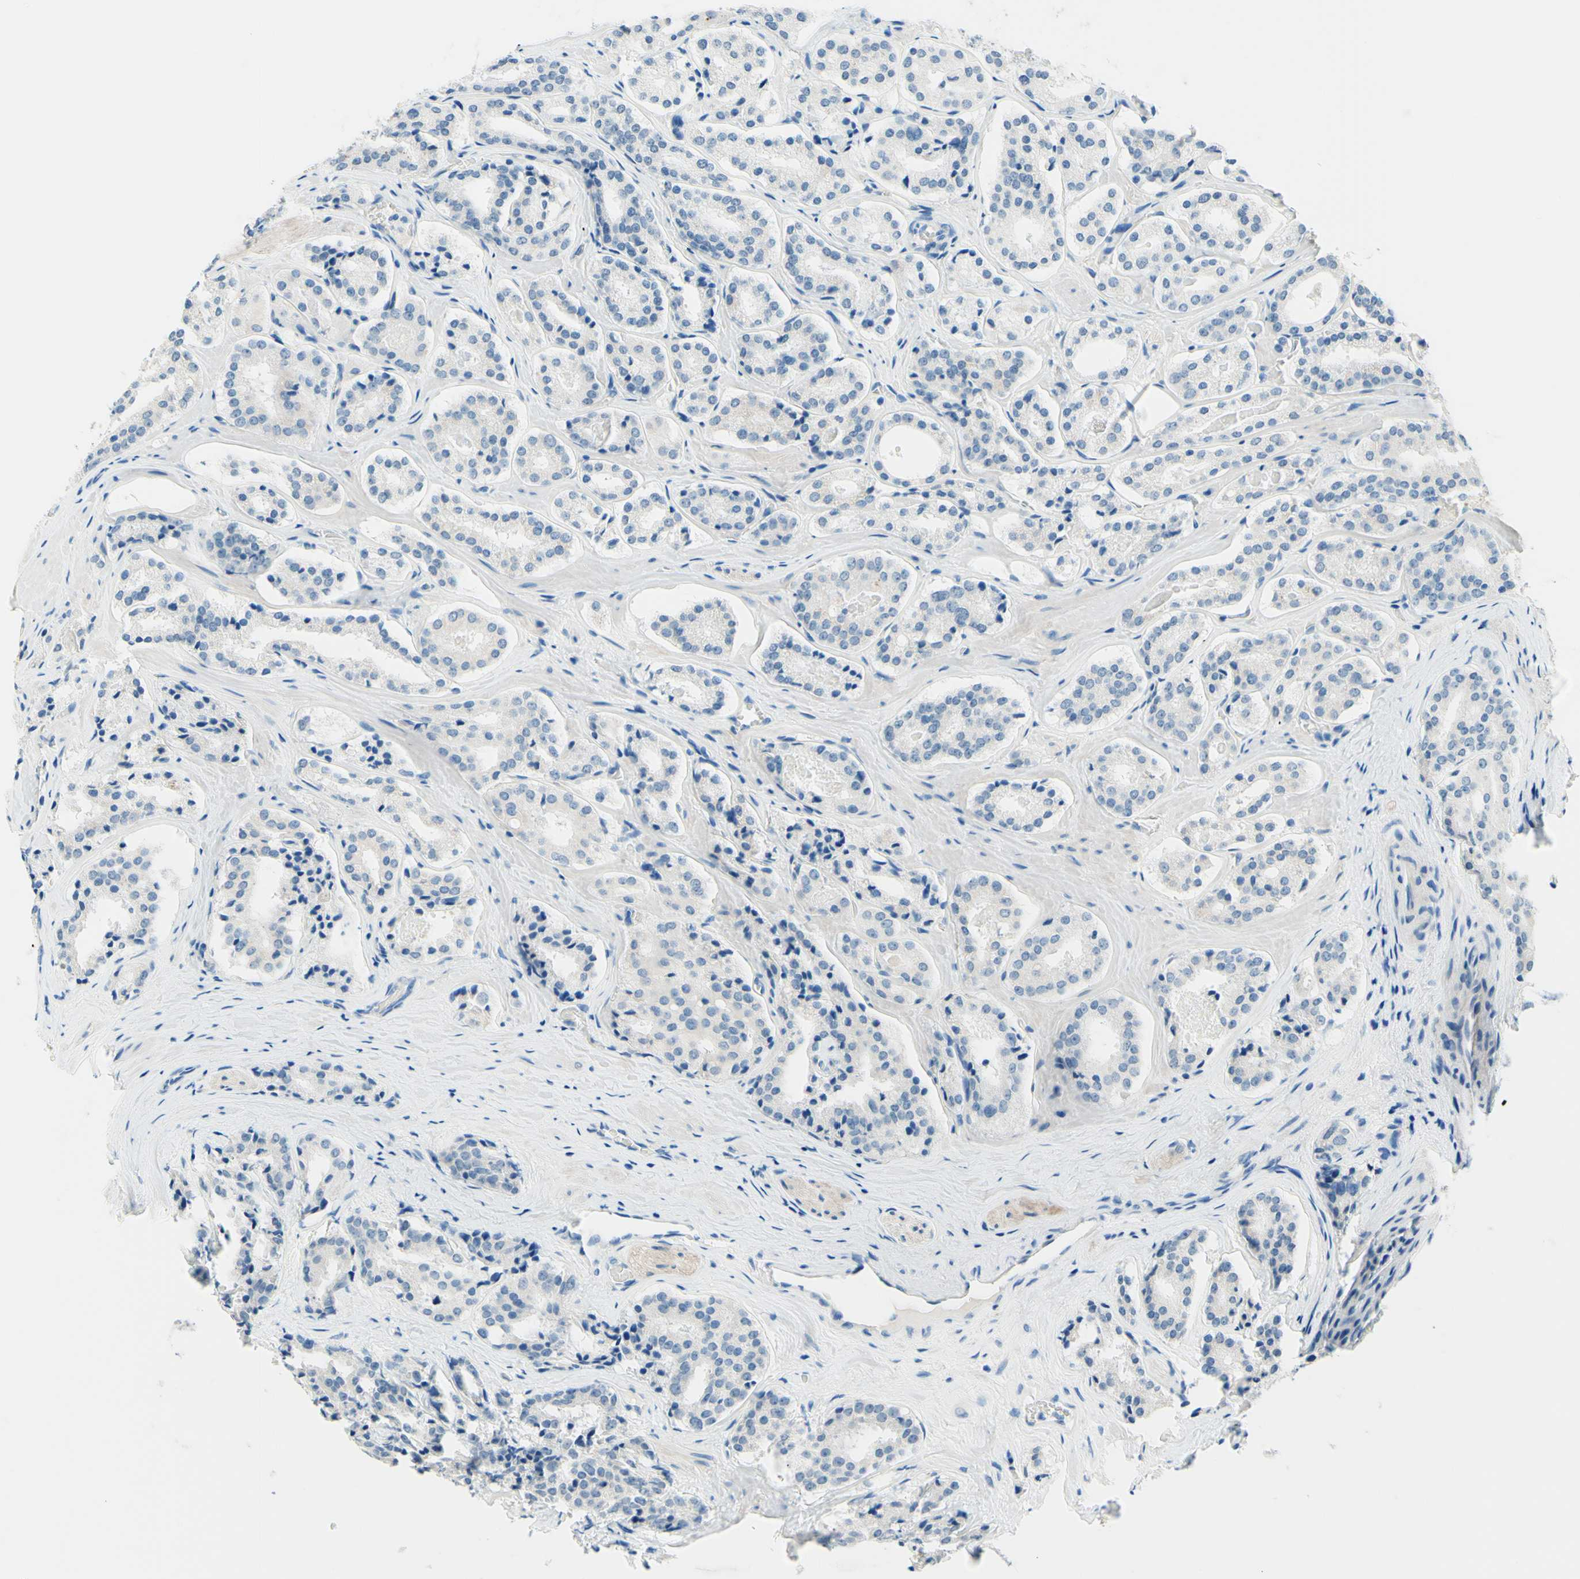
{"staining": {"intensity": "negative", "quantity": "none", "location": "none"}, "tissue": "prostate cancer", "cell_type": "Tumor cells", "image_type": "cancer", "snomed": [{"axis": "morphology", "description": "Adenocarcinoma, High grade"}, {"axis": "topography", "description": "Prostate"}], "caption": "This is an IHC histopathology image of prostate cancer. There is no staining in tumor cells.", "gene": "PASD1", "patient": {"sex": "male", "age": 60}}